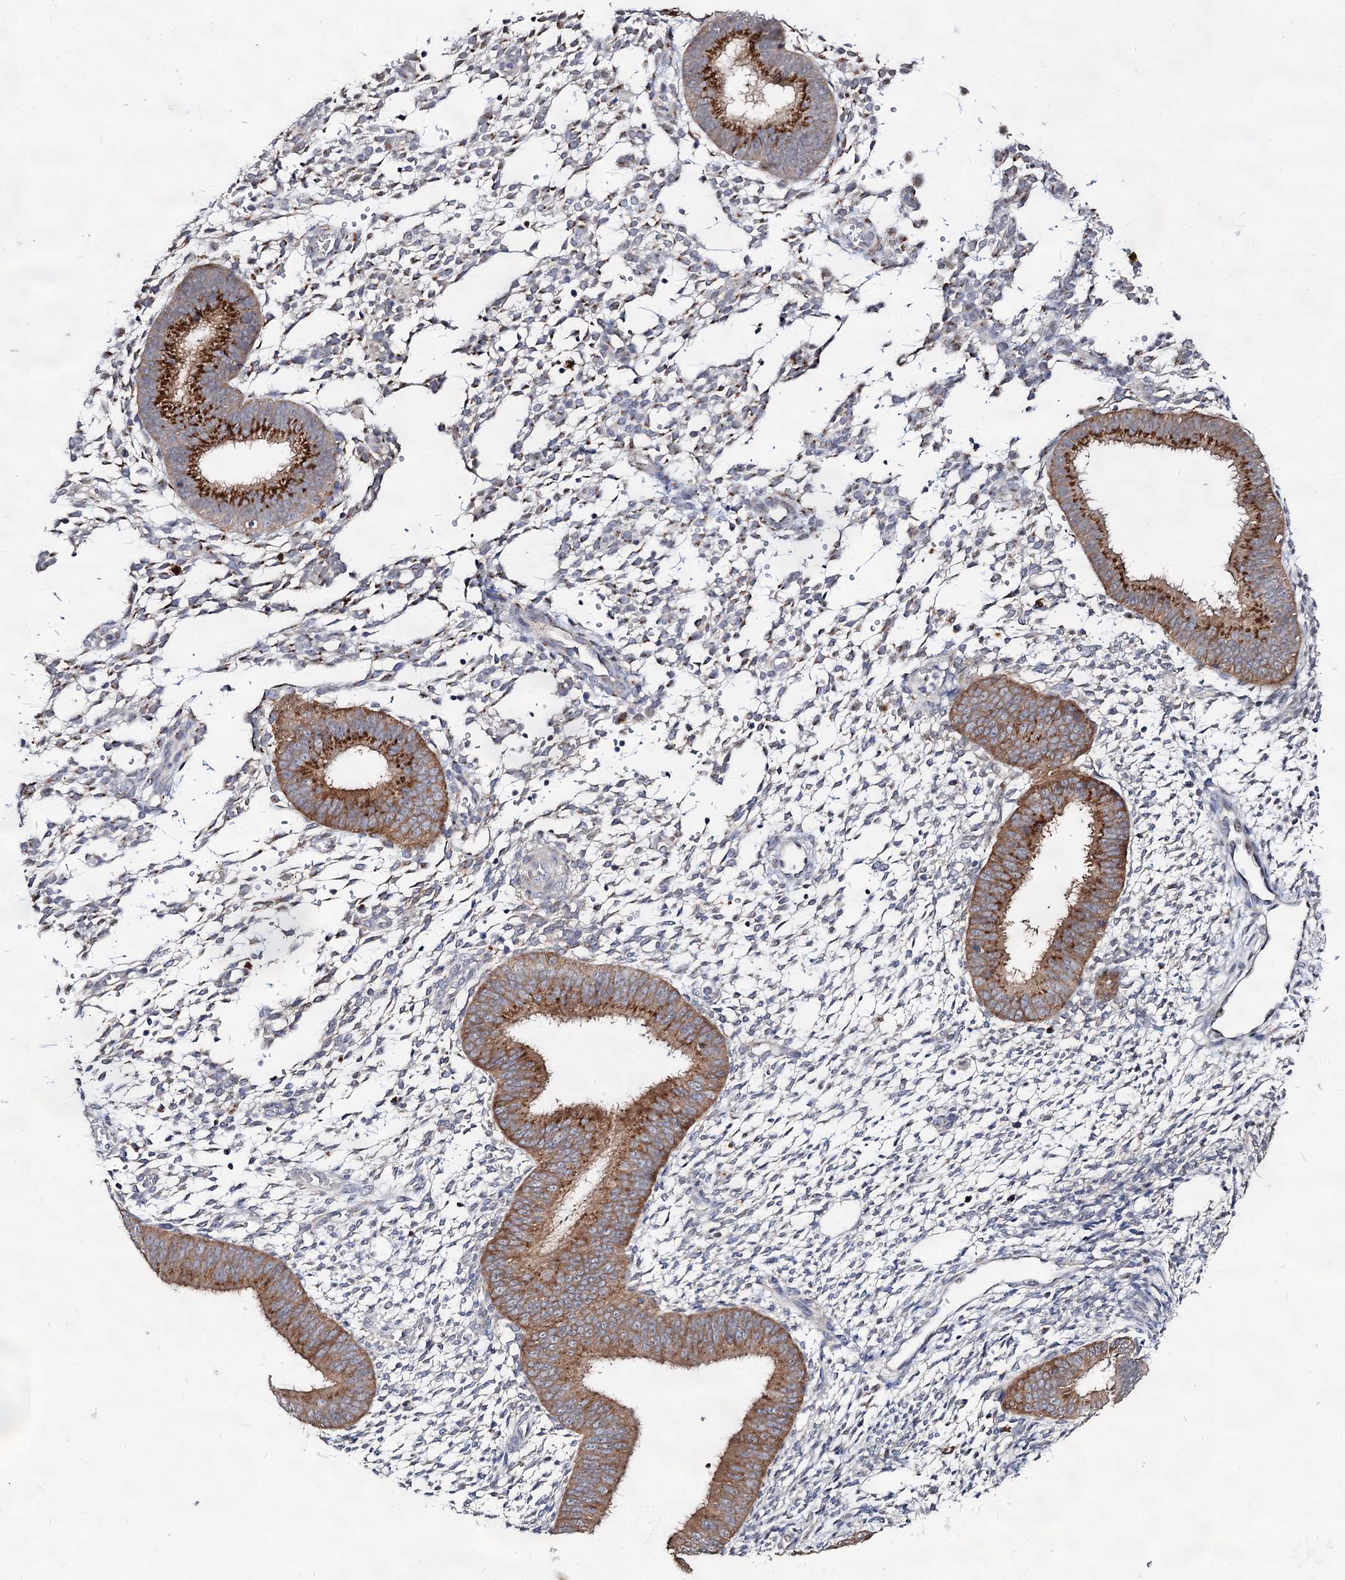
{"staining": {"intensity": "weak", "quantity": "<25%", "location": "cytoplasmic/membranous"}, "tissue": "endometrium", "cell_type": "Cells in endometrial stroma", "image_type": "normal", "snomed": [{"axis": "morphology", "description": "Normal tissue, NOS"}, {"axis": "topography", "description": "Uterus"}, {"axis": "topography", "description": "Endometrium"}], "caption": "An IHC histopathology image of normal endometrium is shown. There is no staining in cells in endometrial stroma of endometrium. Brightfield microscopy of IHC stained with DAB (3,3'-diaminobenzidine) (brown) and hematoxylin (blue), captured at high magnification.", "gene": "ARFIP2", "patient": {"sex": "female", "age": 48}}